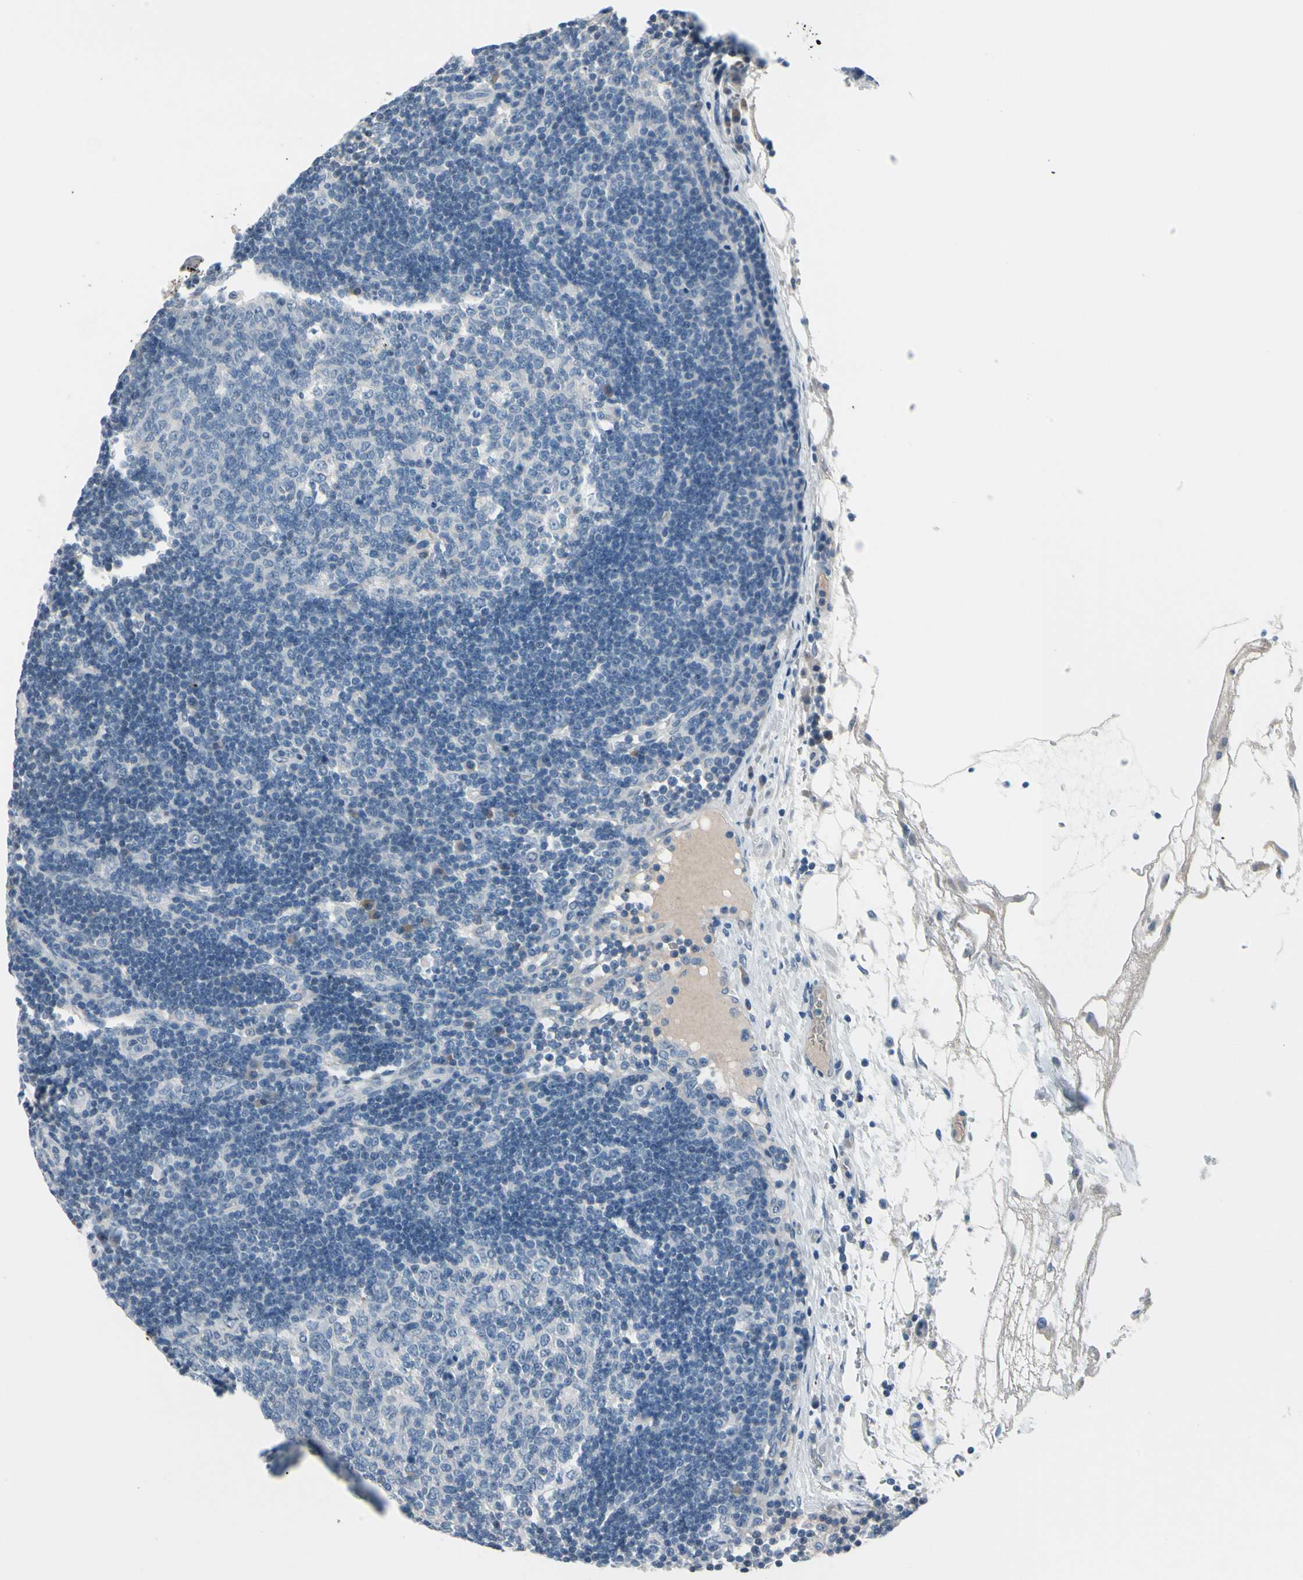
{"staining": {"intensity": "negative", "quantity": "none", "location": "none"}, "tissue": "lymph node", "cell_type": "Germinal center cells", "image_type": "normal", "snomed": [{"axis": "morphology", "description": "Normal tissue, NOS"}, {"axis": "morphology", "description": "Squamous cell carcinoma, metastatic, NOS"}, {"axis": "topography", "description": "Lymph node"}], "caption": "Immunohistochemistry image of unremarkable lymph node: human lymph node stained with DAB (3,3'-diaminobenzidine) demonstrates no significant protein staining in germinal center cells.", "gene": "PGR", "patient": {"sex": "female", "age": 53}}